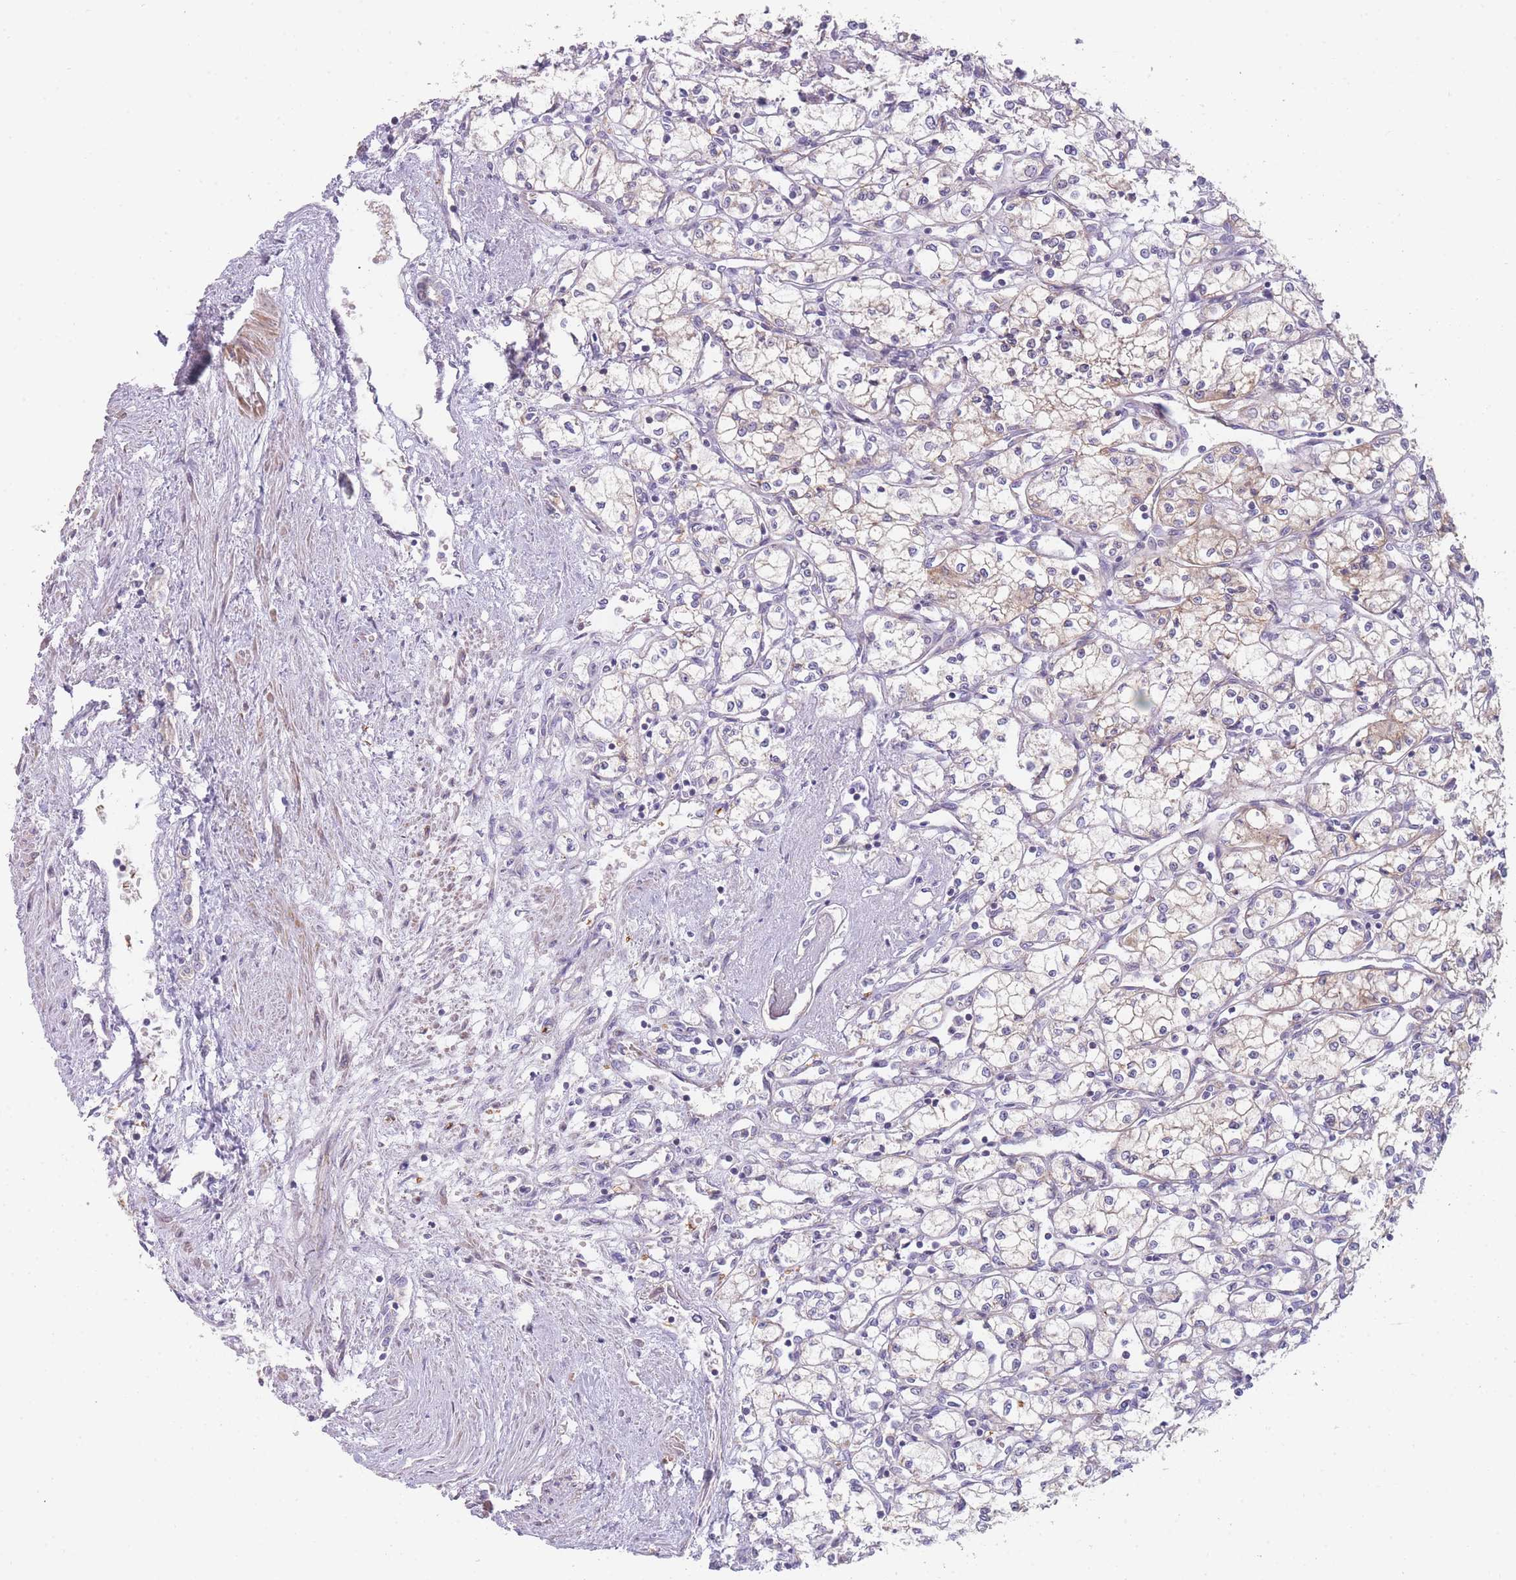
{"staining": {"intensity": "negative", "quantity": "none", "location": "none"}, "tissue": "renal cancer", "cell_type": "Tumor cells", "image_type": "cancer", "snomed": [{"axis": "morphology", "description": "Adenocarcinoma, NOS"}, {"axis": "topography", "description": "Kidney"}], "caption": "High power microscopy photomicrograph of an immunohistochemistry (IHC) photomicrograph of adenocarcinoma (renal), revealing no significant positivity in tumor cells. Brightfield microscopy of immunohistochemistry stained with DAB (brown) and hematoxylin (blue), captured at high magnification.", "gene": "SMPD4", "patient": {"sex": "male", "age": 59}}